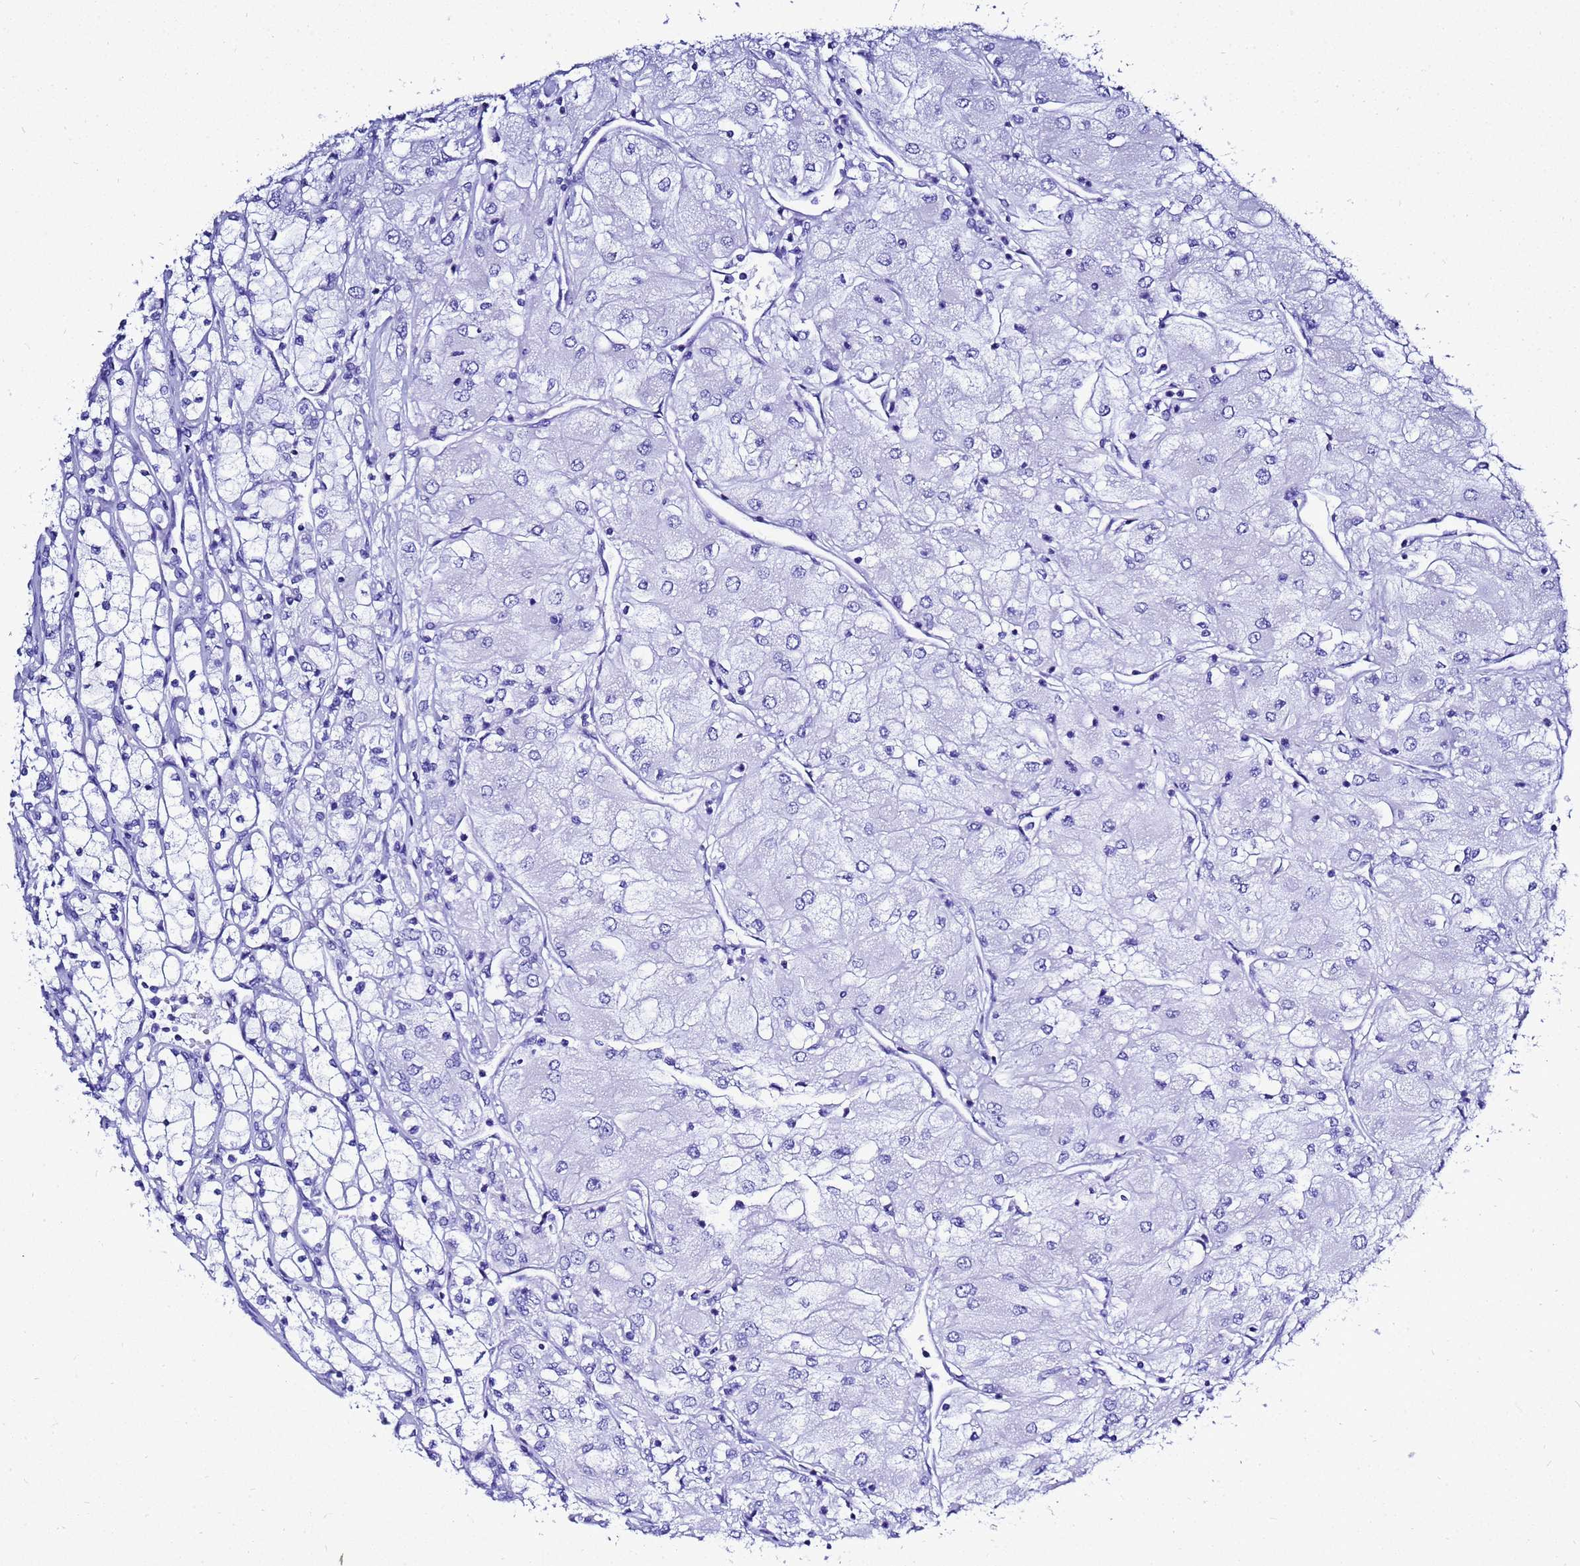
{"staining": {"intensity": "negative", "quantity": "none", "location": "none"}, "tissue": "renal cancer", "cell_type": "Tumor cells", "image_type": "cancer", "snomed": [{"axis": "morphology", "description": "Adenocarcinoma, NOS"}, {"axis": "topography", "description": "Kidney"}], "caption": "This is an IHC photomicrograph of human renal cancer. There is no staining in tumor cells.", "gene": "LIPF", "patient": {"sex": "male", "age": 80}}